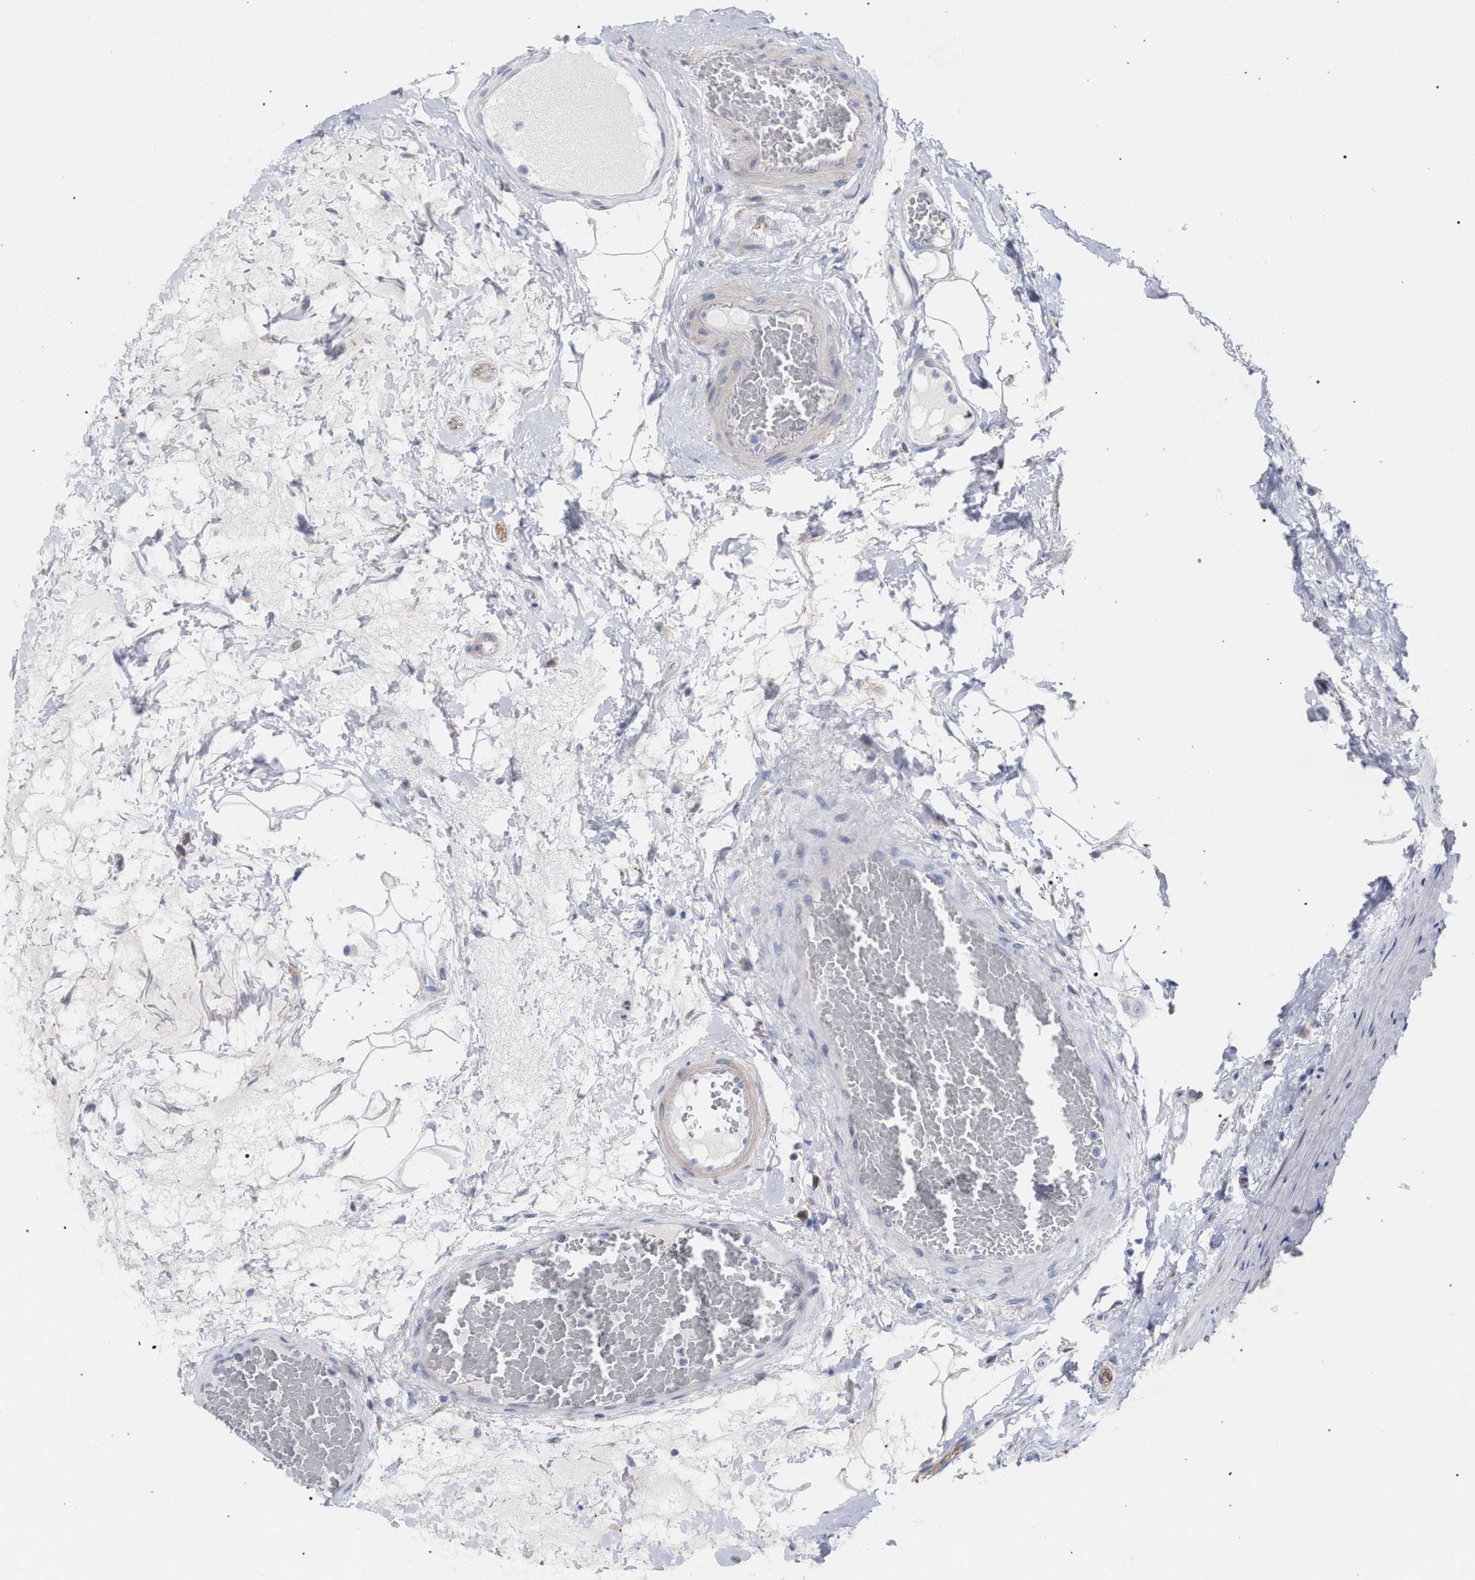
{"staining": {"intensity": "negative", "quantity": "none", "location": "none"}, "tissue": "stomach", "cell_type": "Glandular cells", "image_type": "normal", "snomed": [{"axis": "morphology", "description": "Normal tissue, NOS"}, {"axis": "topography", "description": "Stomach"}, {"axis": "topography", "description": "Stomach, lower"}], "caption": "An immunohistochemistry (IHC) photomicrograph of unremarkable stomach is shown. There is no staining in glandular cells of stomach.", "gene": "FHOD3", "patient": {"sex": "female", "age": 56}}